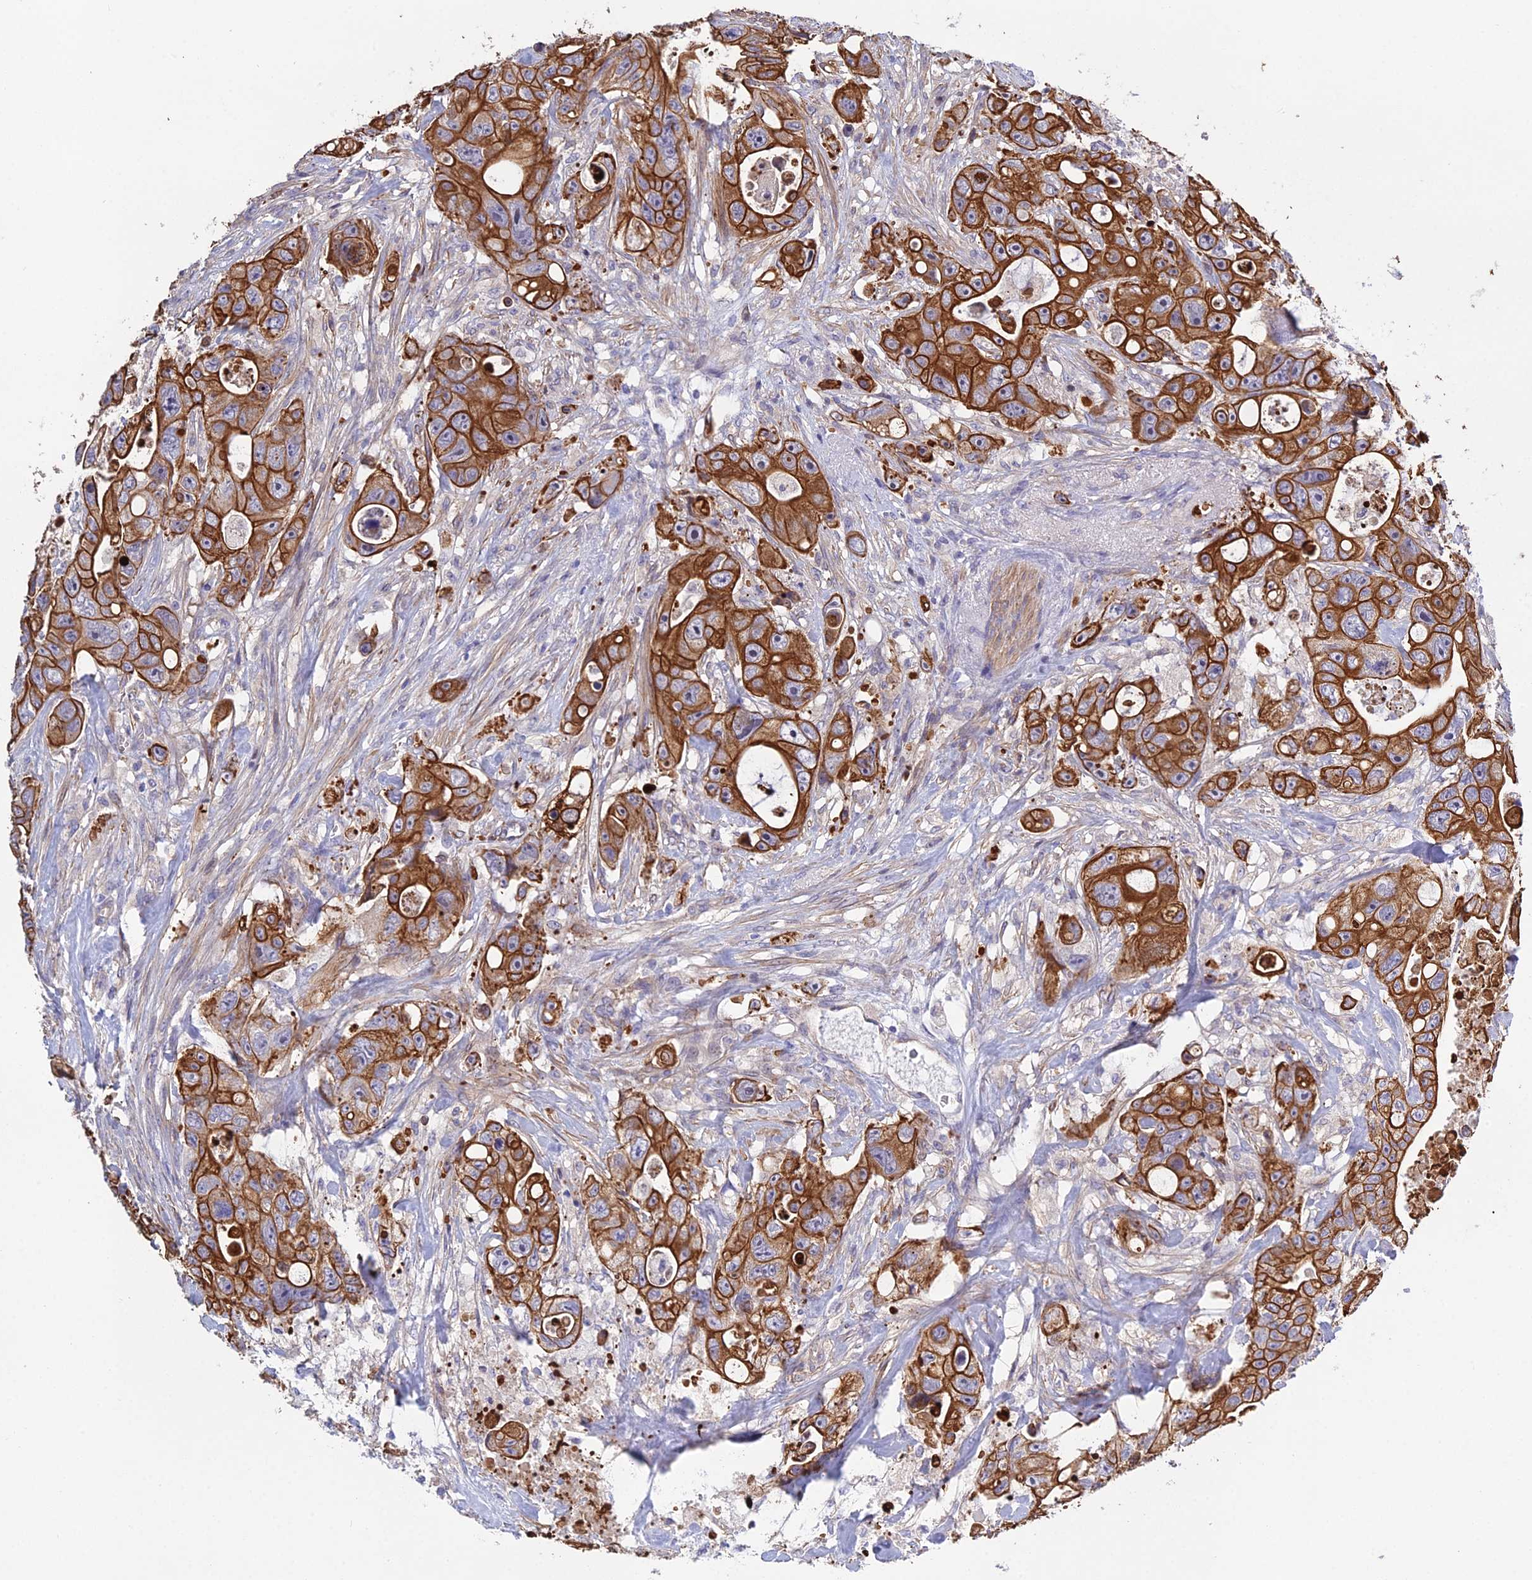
{"staining": {"intensity": "moderate", "quantity": ">75%", "location": "cytoplasmic/membranous"}, "tissue": "colorectal cancer", "cell_type": "Tumor cells", "image_type": "cancer", "snomed": [{"axis": "morphology", "description": "Adenocarcinoma, NOS"}, {"axis": "topography", "description": "Colon"}], "caption": "Colorectal cancer tissue displays moderate cytoplasmic/membranous staining in about >75% of tumor cells, visualized by immunohistochemistry. The staining was performed using DAB to visualize the protein expression in brown, while the nuclei were stained in blue with hematoxylin (Magnification: 20x).", "gene": "LZTS2", "patient": {"sex": "female", "age": 46}}